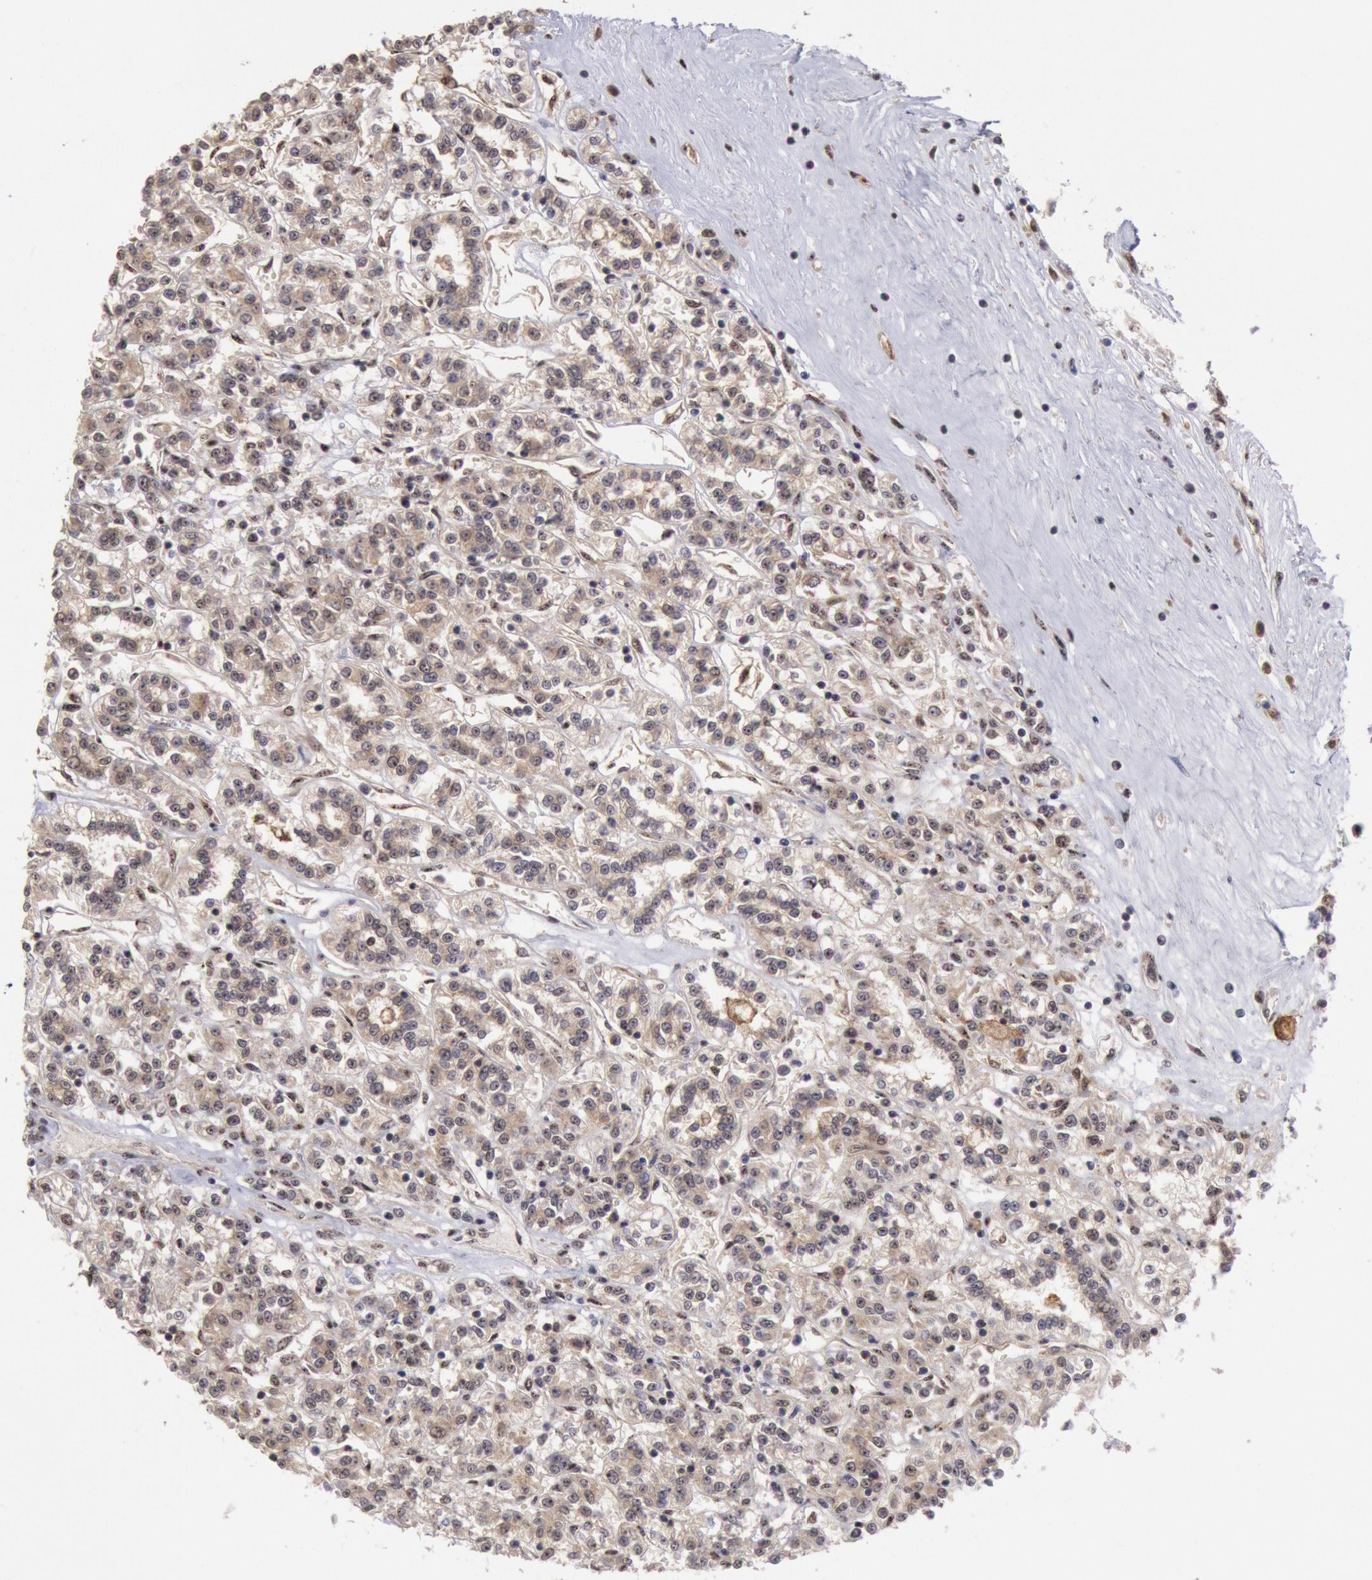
{"staining": {"intensity": "weak", "quantity": ">75%", "location": "cytoplasmic/membranous"}, "tissue": "renal cancer", "cell_type": "Tumor cells", "image_type": "cancer", "snomed": [{"axis": "morphology", "description": "Adenocarcinoma, NOS"}, {"axis": "topography", "description": "Kidney"}], "caption": "A photomicrograph showing weak cytoplasmic/membranous expression in about >75% of tumor cells in renal cancer (adenocarcinoma), as visualized by brown immunohistochemical staining.", "gene": "STX17", "patient": {"sex": "female", "age": 76}}